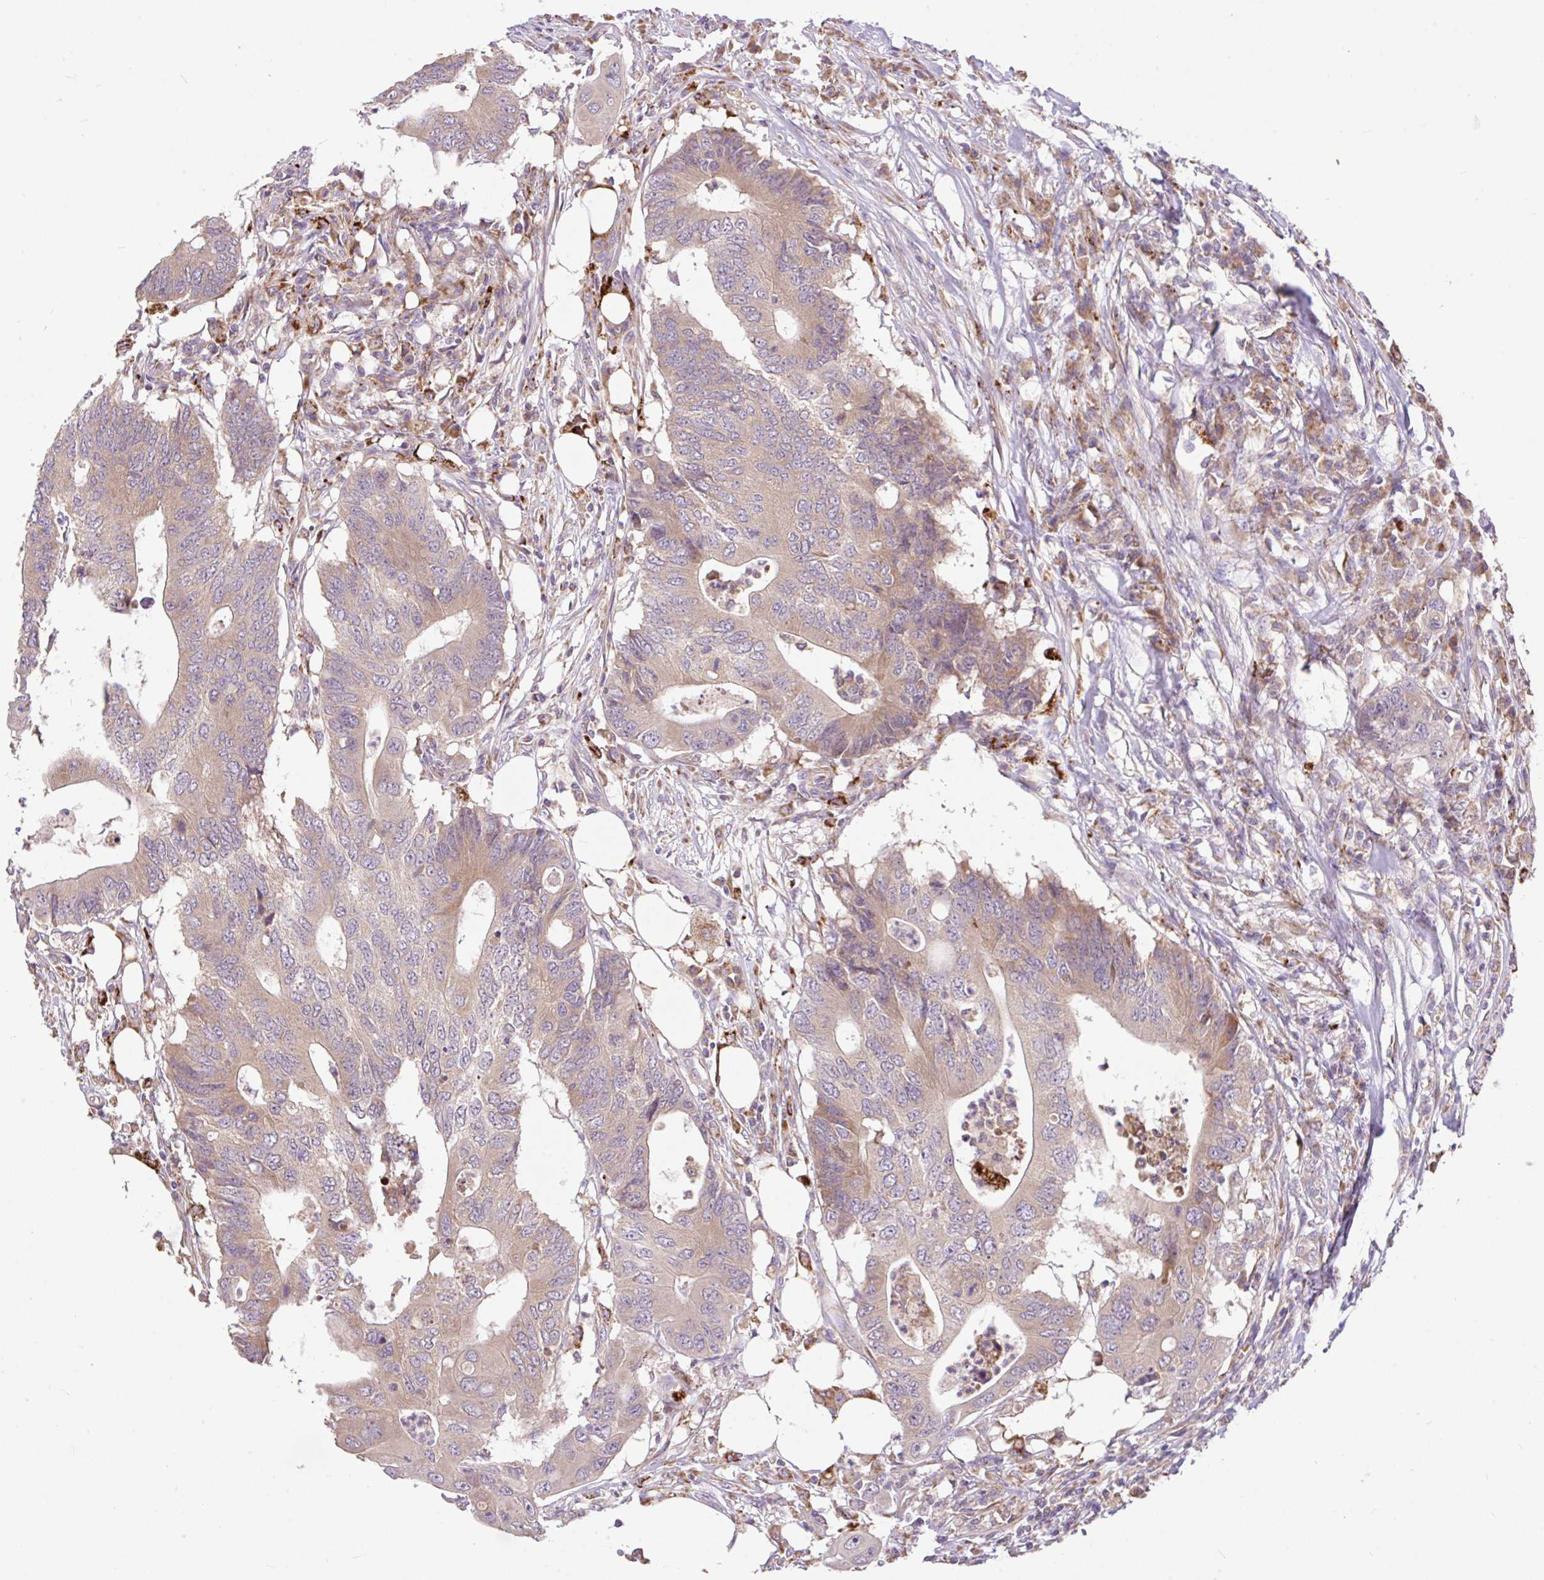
{"staining": {"intensity": "weak", "quantity": ">75%", "location": "cytoplasmic/membranous"}, "tissue": "colorectal cancer", "cell_type": "Tumor cells", "image_type": "cancer", "snomed": [{"axis": "morphology", "description": "Adenocarcinoma, NOS"}, {"axis": "topography", "description": "Colon"}], "caption": "Immunohistochemical staining of human colorectal cancer (adenocarcinoma) exhibits low levels of weak cytoplasmic/membranous positivity in about >75% of tumor cells. (DAB (3,3'-diaminobenzidine) IHC, brown staining for protein, blue staining for nuclei).", "gene": "RALBP1", "patient": {"sex": "male", "age": 71}}